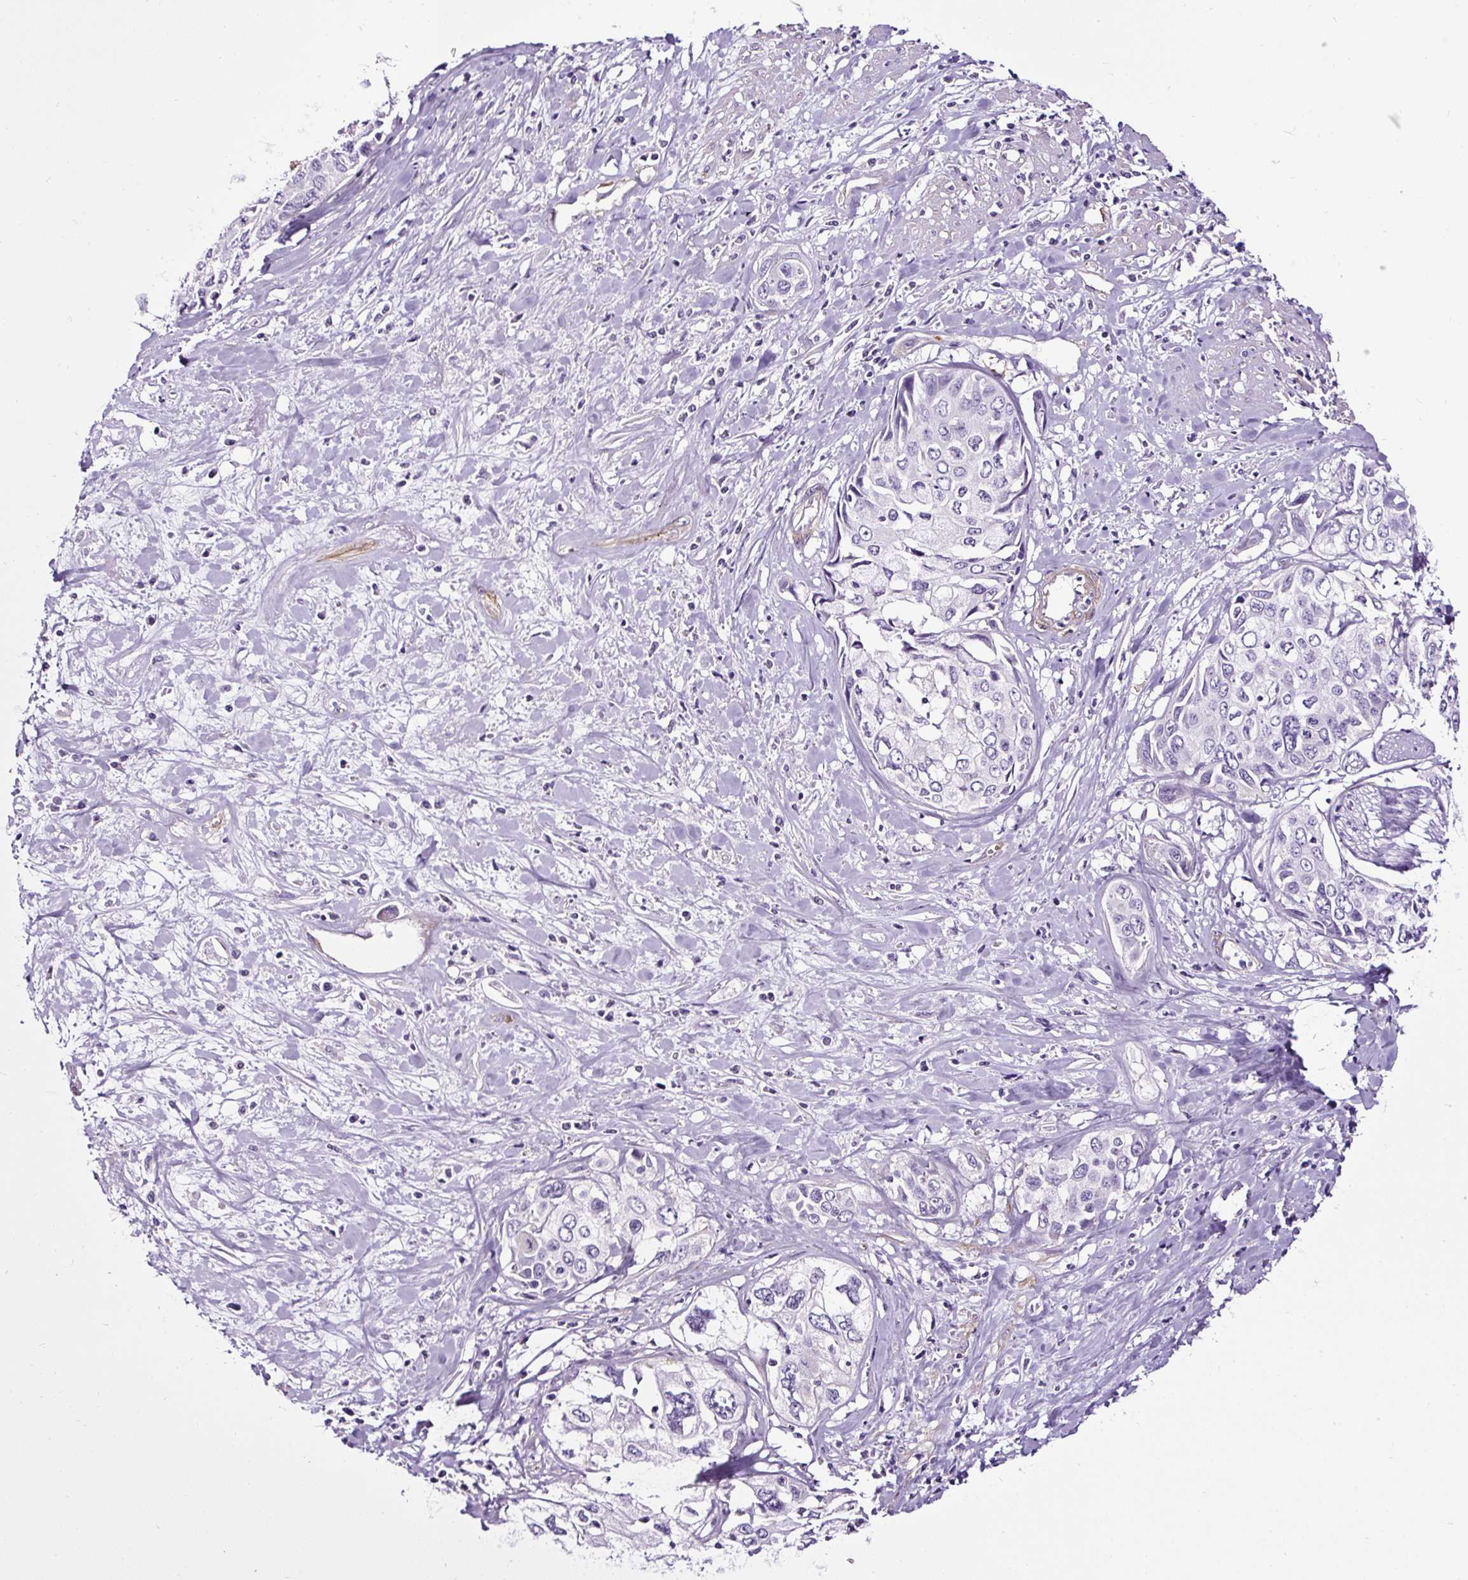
{"staining": {"intensity": "negative", "quantity": "none", "location": "none"}, "tissue": "cervical cancer", "cell_type": "Tumor cells", "image_type": "cancer", "snomed": [{"axis": "morphology", "description": "Squamous cell carcinoma, NOS"}, {"axis": "topography", "description": "Cervix"}], "caption": "DAB immunohistochemical staining of human squamous cell carcinoma (cervical) shows no significant expression in tumor cells.", "gene": "SLC7A8", "patient": {"sex": "female", "age": 31}}